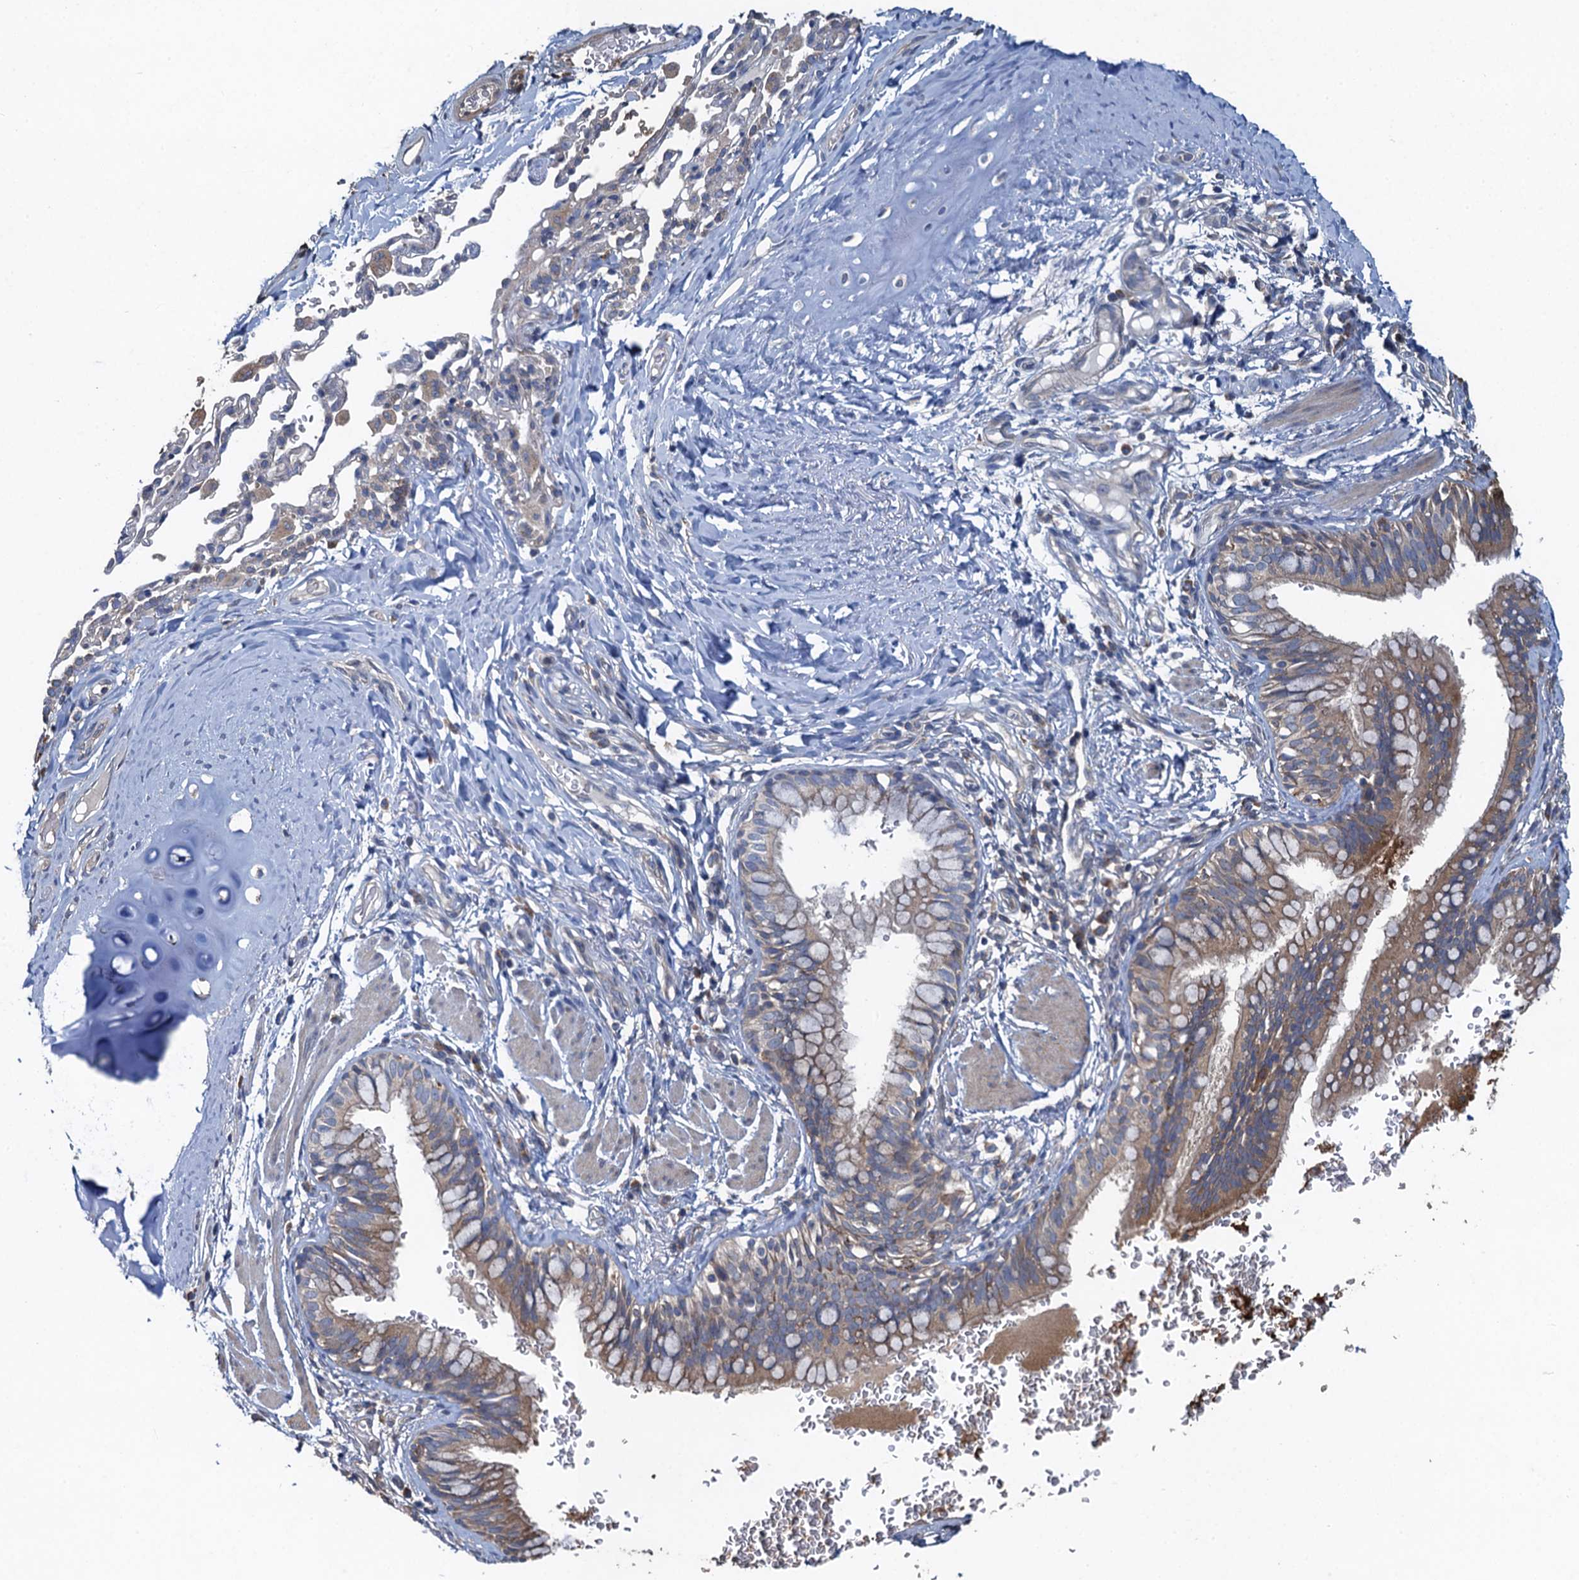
{"staining": {"intensity": "weak", "quantity": "25%-75%", "location": "cytoplasmic/membranous"}, "tissue": "bronchus", "cell_type": "Respiratory epithelial cells", "image_type": "normal", "snomed": [{"axis": "morphology", "description": "Normal tissue, NOS"}, {"axis": "topography", "description": "Cartilage tissue"}, {"axis": "topography", "description": "Bronchus"}], "caption": "DAB immunohistochemical staining of normal human bronchus displays weak cytoplasmic/membranous protein expression in about 25%-75% of respiratory epithelial cells. The staining was performed using DAB to visualize the protein expression in brown, while the nuclei were stained in blue with hematoxylin (Magnification: 20x).", "gene": "SNAP29", "patient": {"sex": "female", "age": 36}}